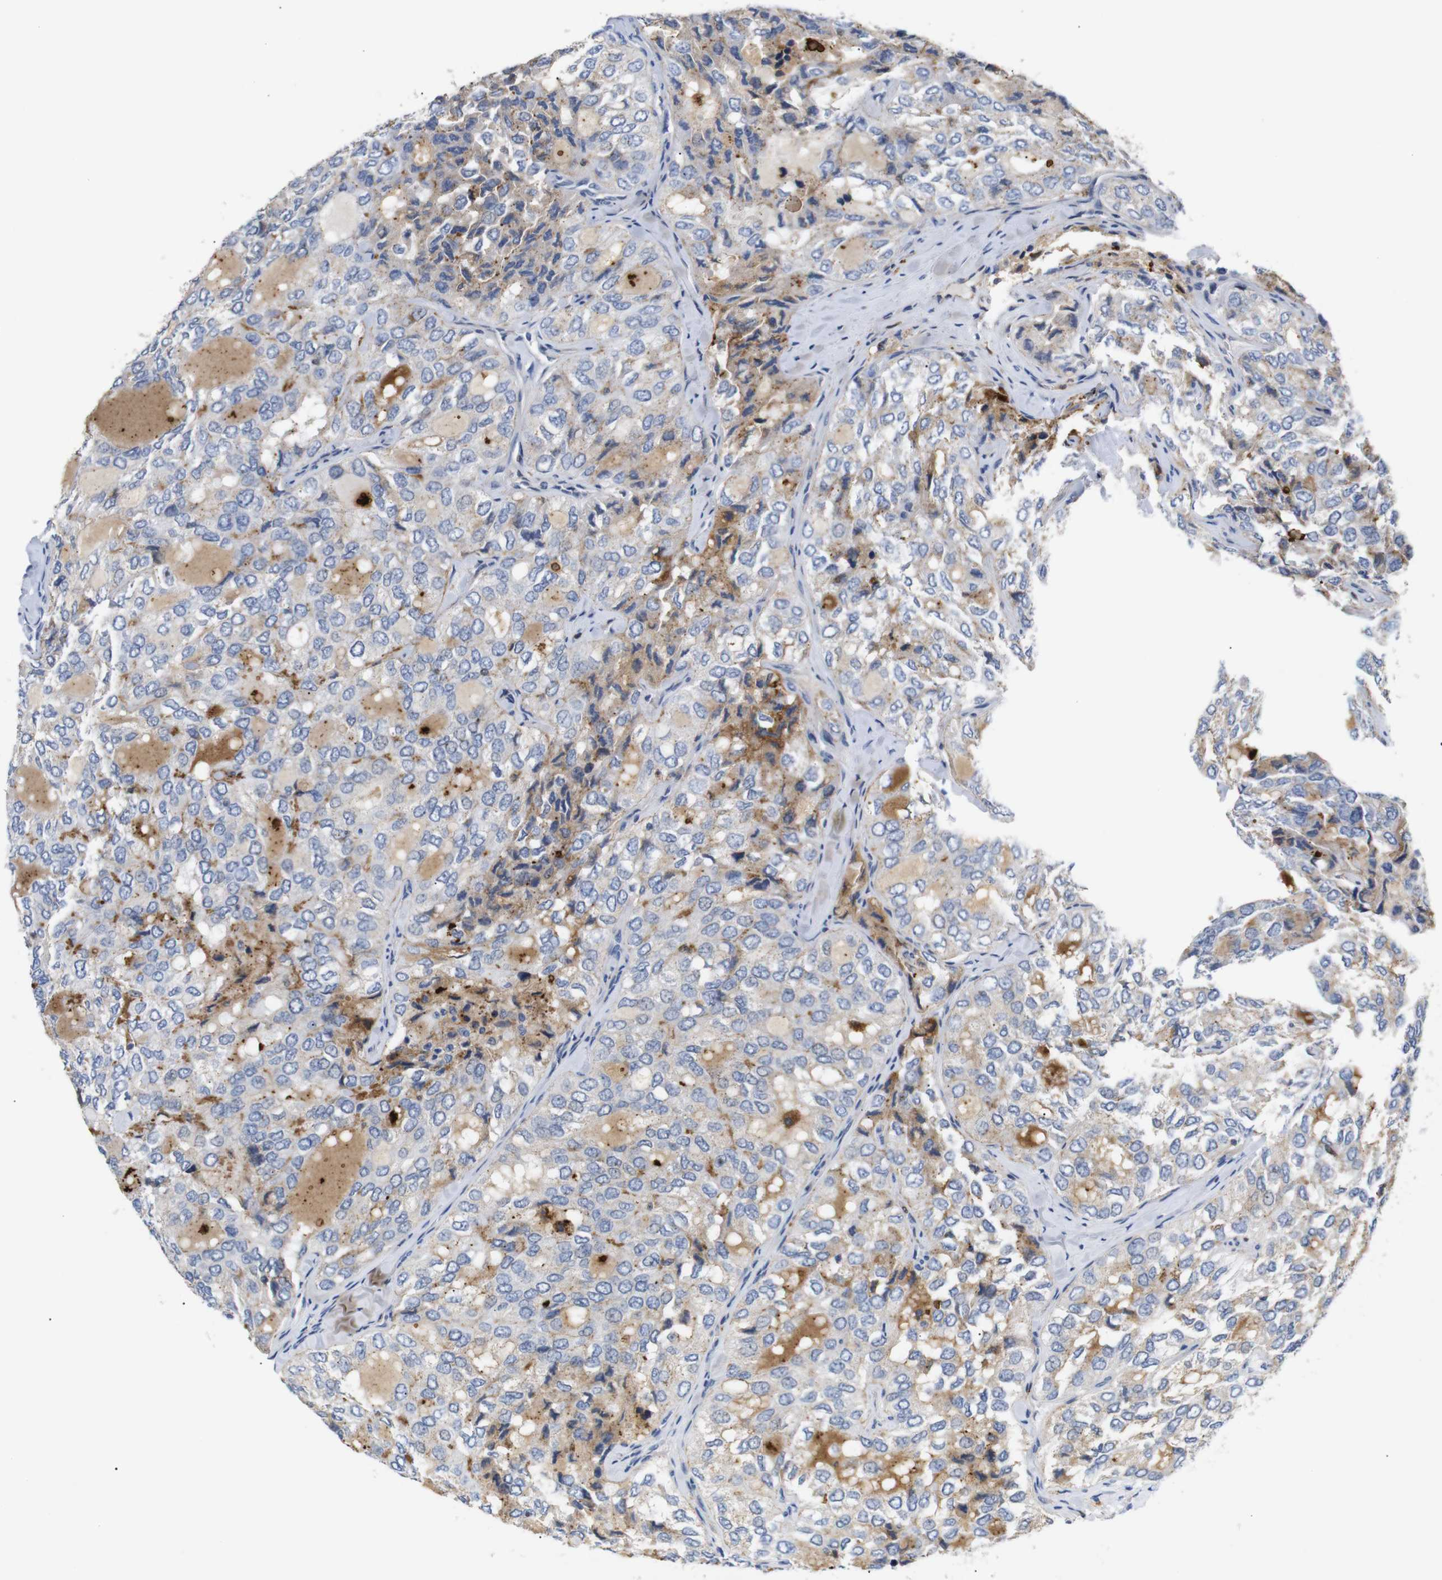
{"staining": {"intensity": "moderate", "quantity": "<25%", "location": "cytoplasmic/membranous"}, "tissue": "thyroid cancer", "cell_type": "Tumor cells", "image_type": "cancer", "snomed": [{"axis": "morphology", "description": "Follicular adenoma carcinoma, NOS"}, {"axis": "topography", "description": "Thyroid gland"}], "caption": "An image showing moderate cytoplasmic/membranous expression in about <25% of tumor cells in thyroid cancer (follicular adenoma carcinoma), as visualized by brown immunohistochemical staining.", "gene": "SDCBP", "patient": {"sex": "male", "age": 75}}